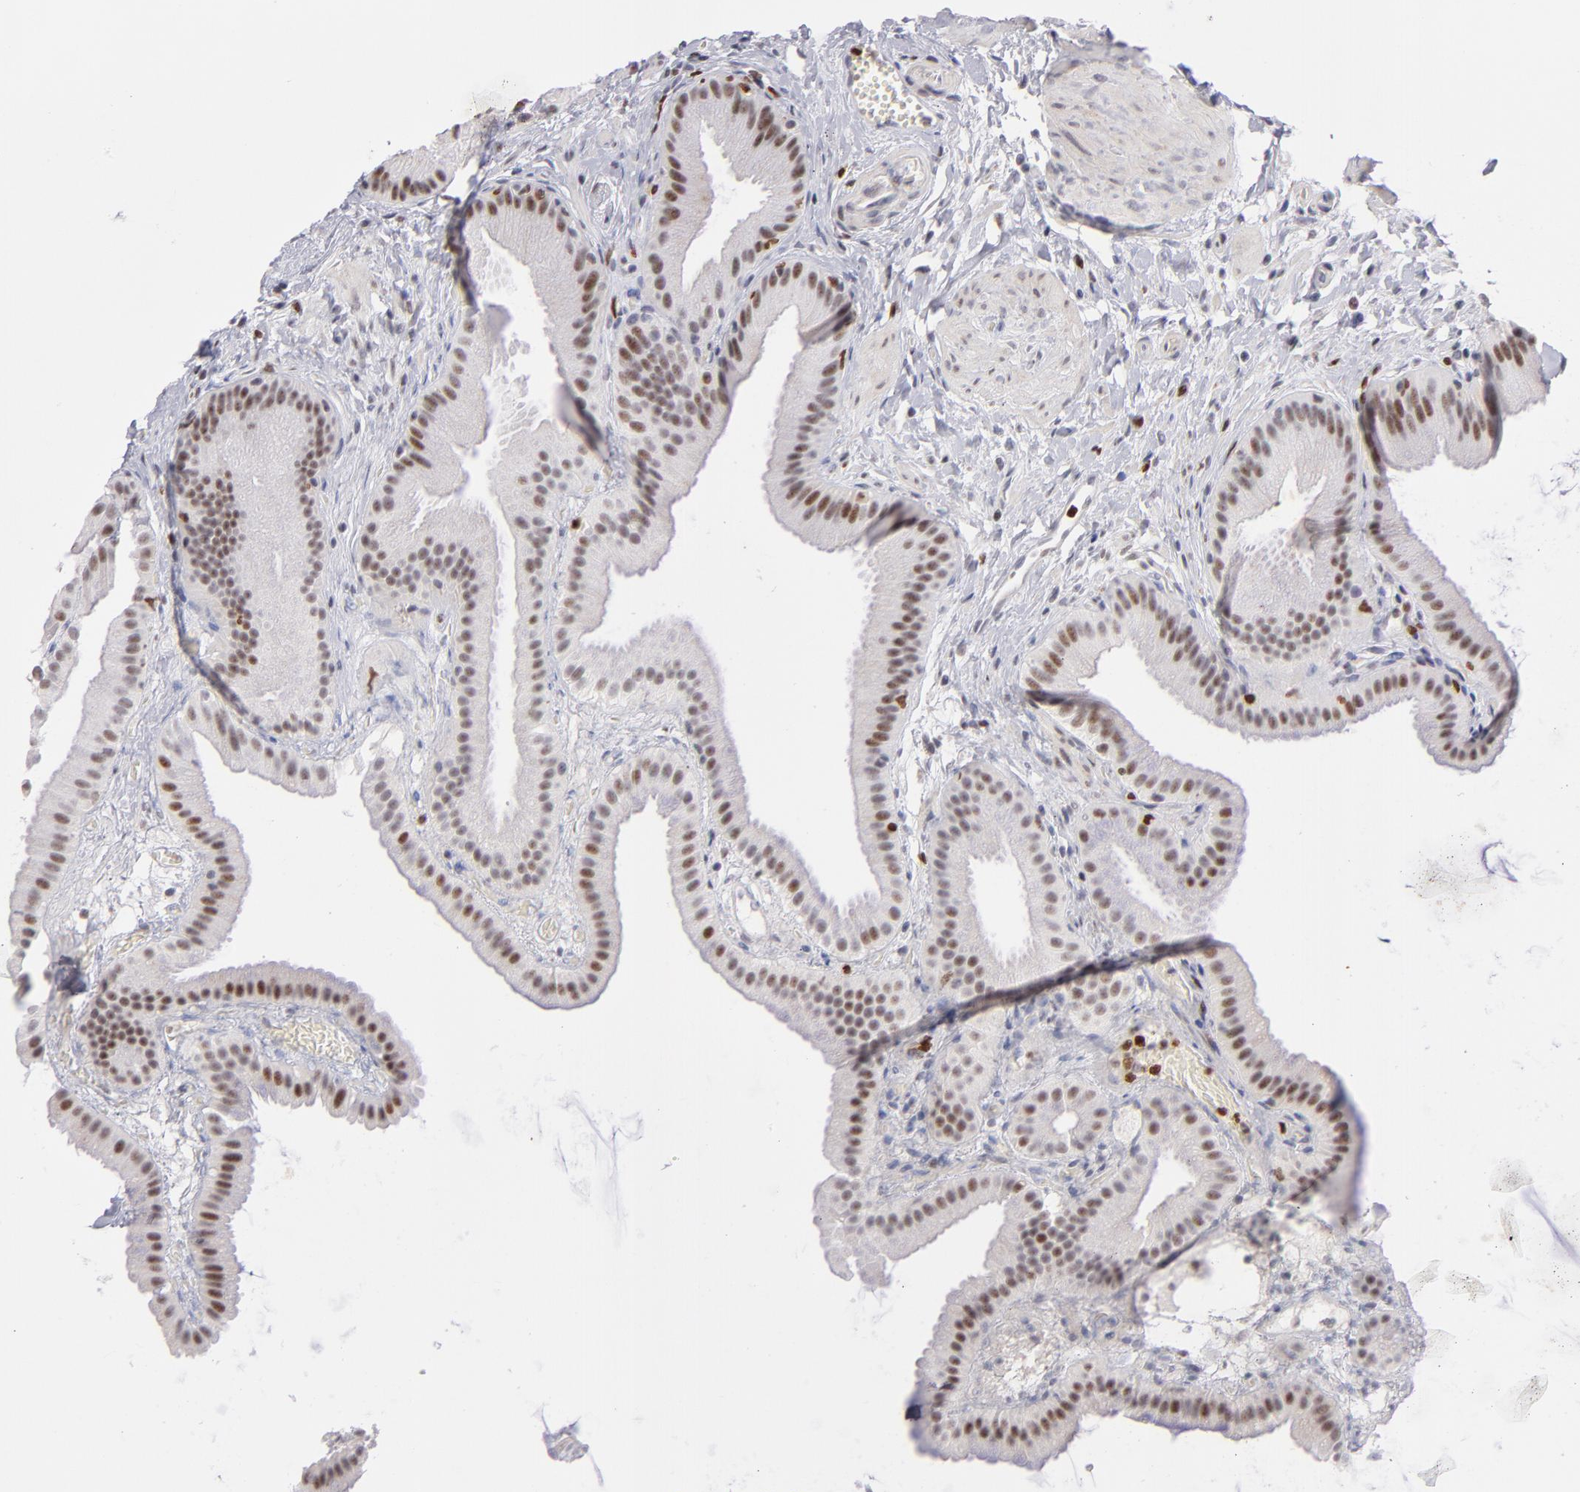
{"staining": {"intensity": "moderate", "quantity": "25%-75%", "location": "nuclear"}, "tissue": "gallbladder", "cell_type": "Glandular cells", "image_type": "normal", "snomed": [{"axis": "morphology", "description": "Normal tissue, NOS"}, {"axis": "topography", "description": "Gallbladder"}], "caption": "Brown immunohistochemical staining in unremarkable gallbladder demonstrates moderate nuclear expression in approximately 25%-75% of glandular cells.", "gene": "POLA1", "patient": {"sex": "female", "age": 63}}